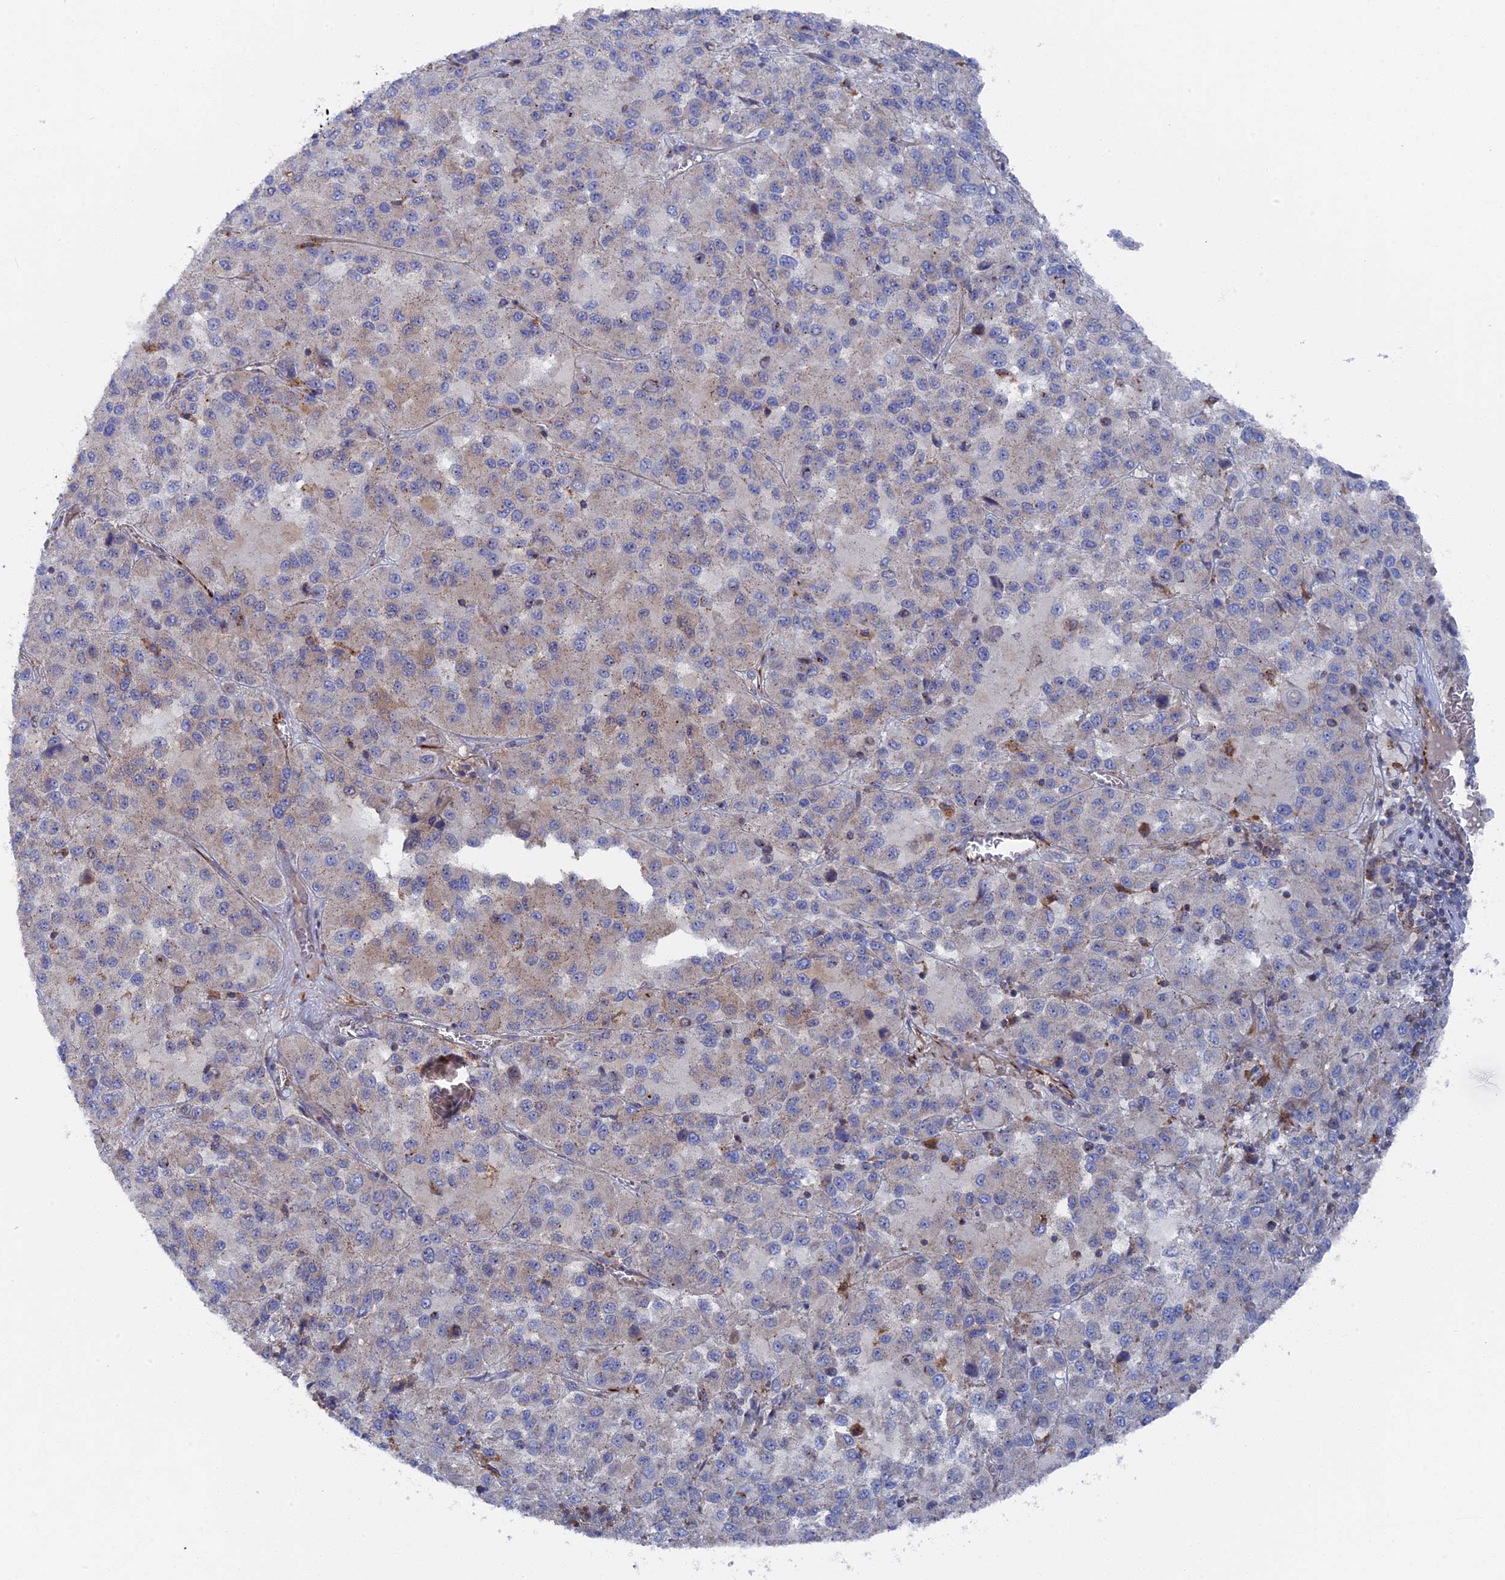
{"staining": {"intensity": "weak", "quantity": "<25%", "location": "cytoplasmic/membranous"}, "tissue": "melanoma", "cell_type": "Tumor cells", "image_type": "cancer", "snomed": [{"axis": "morphology", "description": "Malignant melanoma, Metastatic site"}, {"axis": "topography", "description": "Lung"}], "caption": "Protein analysis of melanoma shows no significant positivity in tumor cells. (Brightfield microscopy of DAB (3,3'-diaminobenzidine) IHC at high magnification).", "gene": "SMG9", "patient": {"sex": "male", "age": 64}}